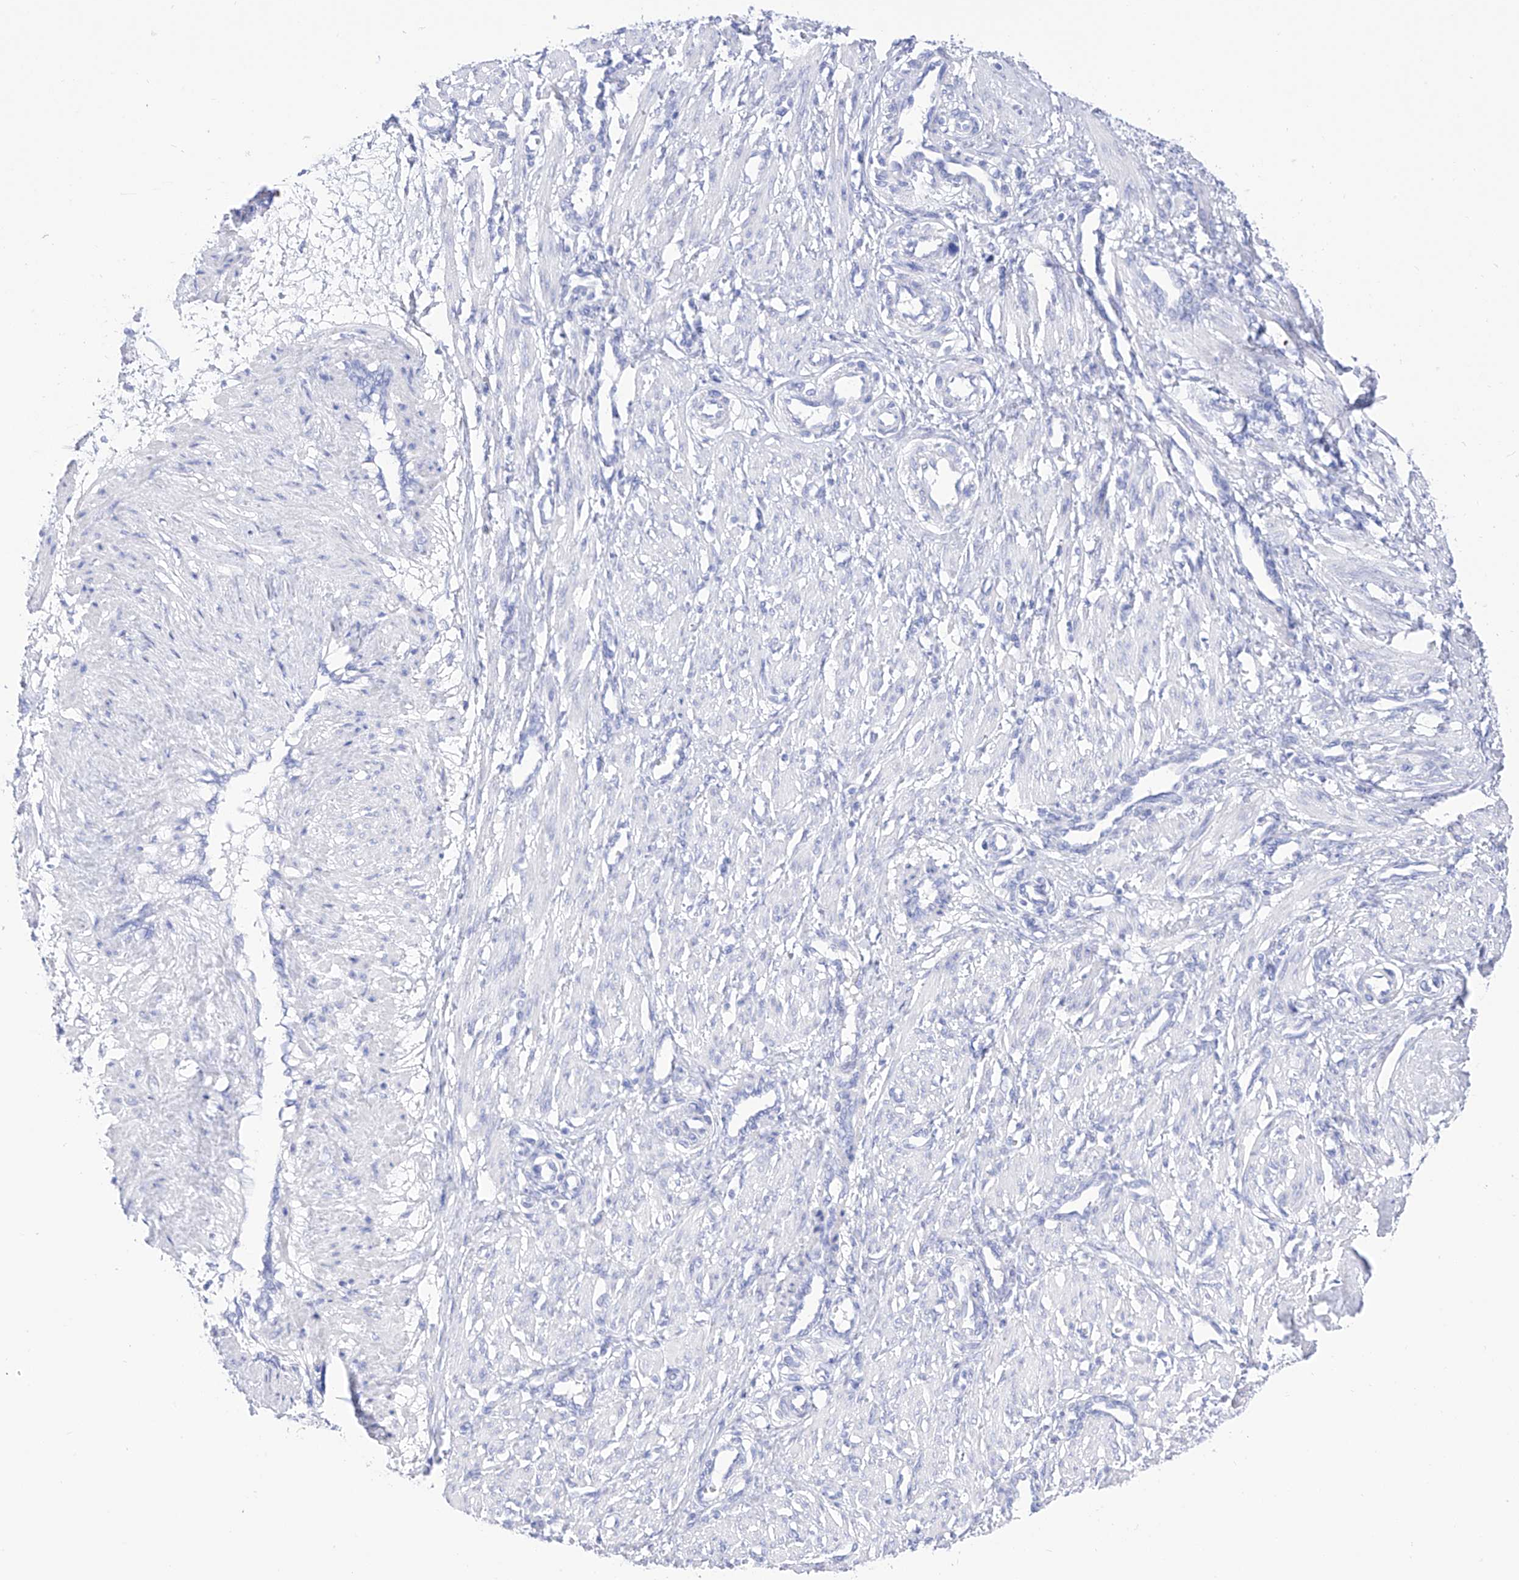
{"staining": {"intensity": "negative", "quantity": "none", "location": "none"}, "tissue": "smooth muscle", "cell_type": "Smooth muscle cells", "image_type": "normal", "snomed": [{"axis": "morphology", "description": "Normal tissue, NOS"}, {"axis": "topography", "description": "Endometrium"}], "caption": "Immunohistochemistry (IHC) of benign human smooth muscle displays no expression in smooth muscle cells.", "gene": "TRPC7", "patient": {"sex": "female", "age": 33}}